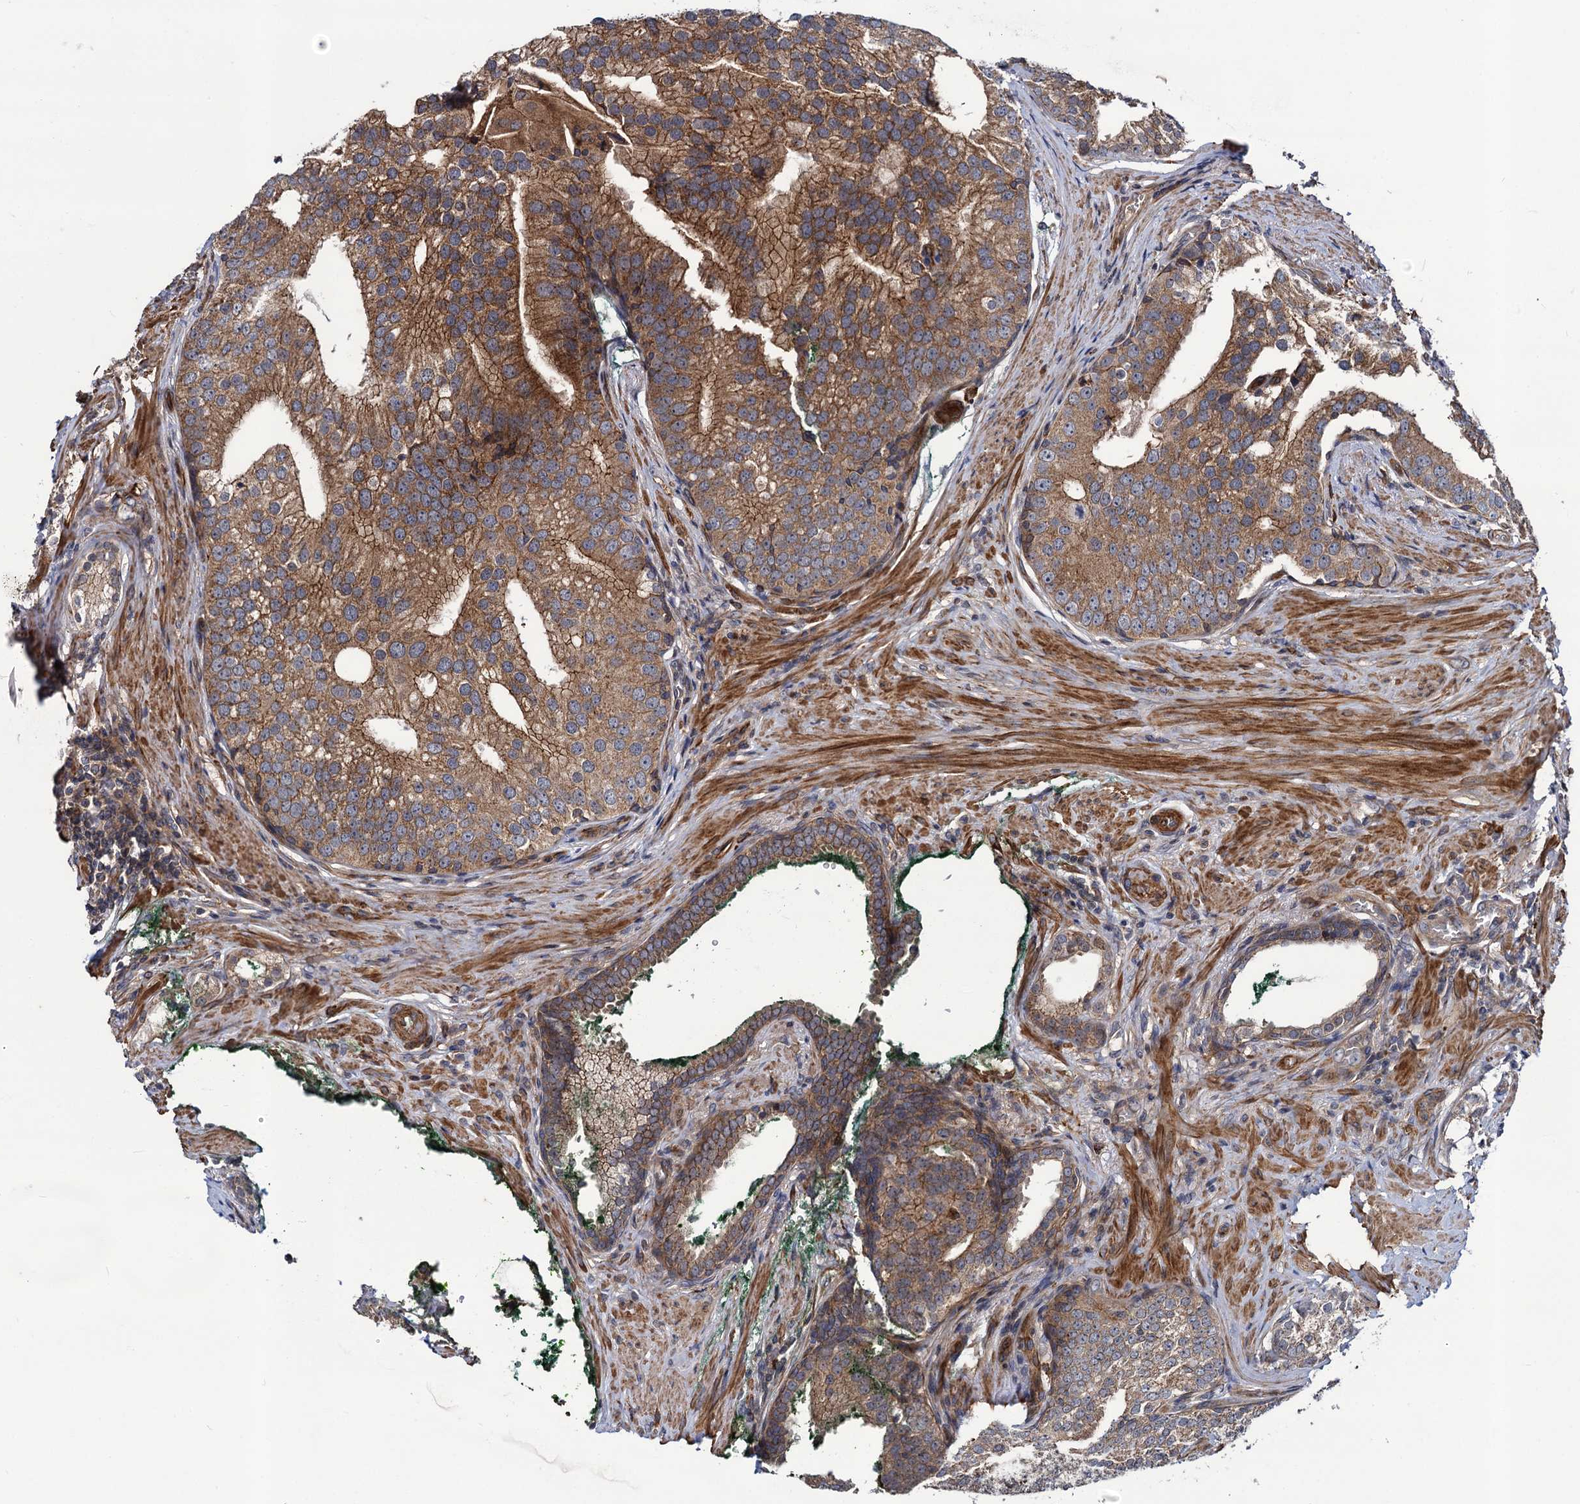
{"staining": {"intensity": "moderate", "quantity": "25%-75%", "location": "cytoplasmic/membranous"}, "tissue": "prostate cancer", "cell_type": "Tumor cells", "image_type": "cancer", "snomed": [{"axis": "morphology", "description": "Adenocarcinoma, Low grade"}, {"axis": "topography", "description": "Prostate"}], "caption": "Immunohistochemical staining of human prostate cancer reveals moderate cytoplasmic/membranous protein staining in approximately 25%-75% of tumor cells.", "gene": "KXD1", "patient": {"sex": "male", "age": 71}}